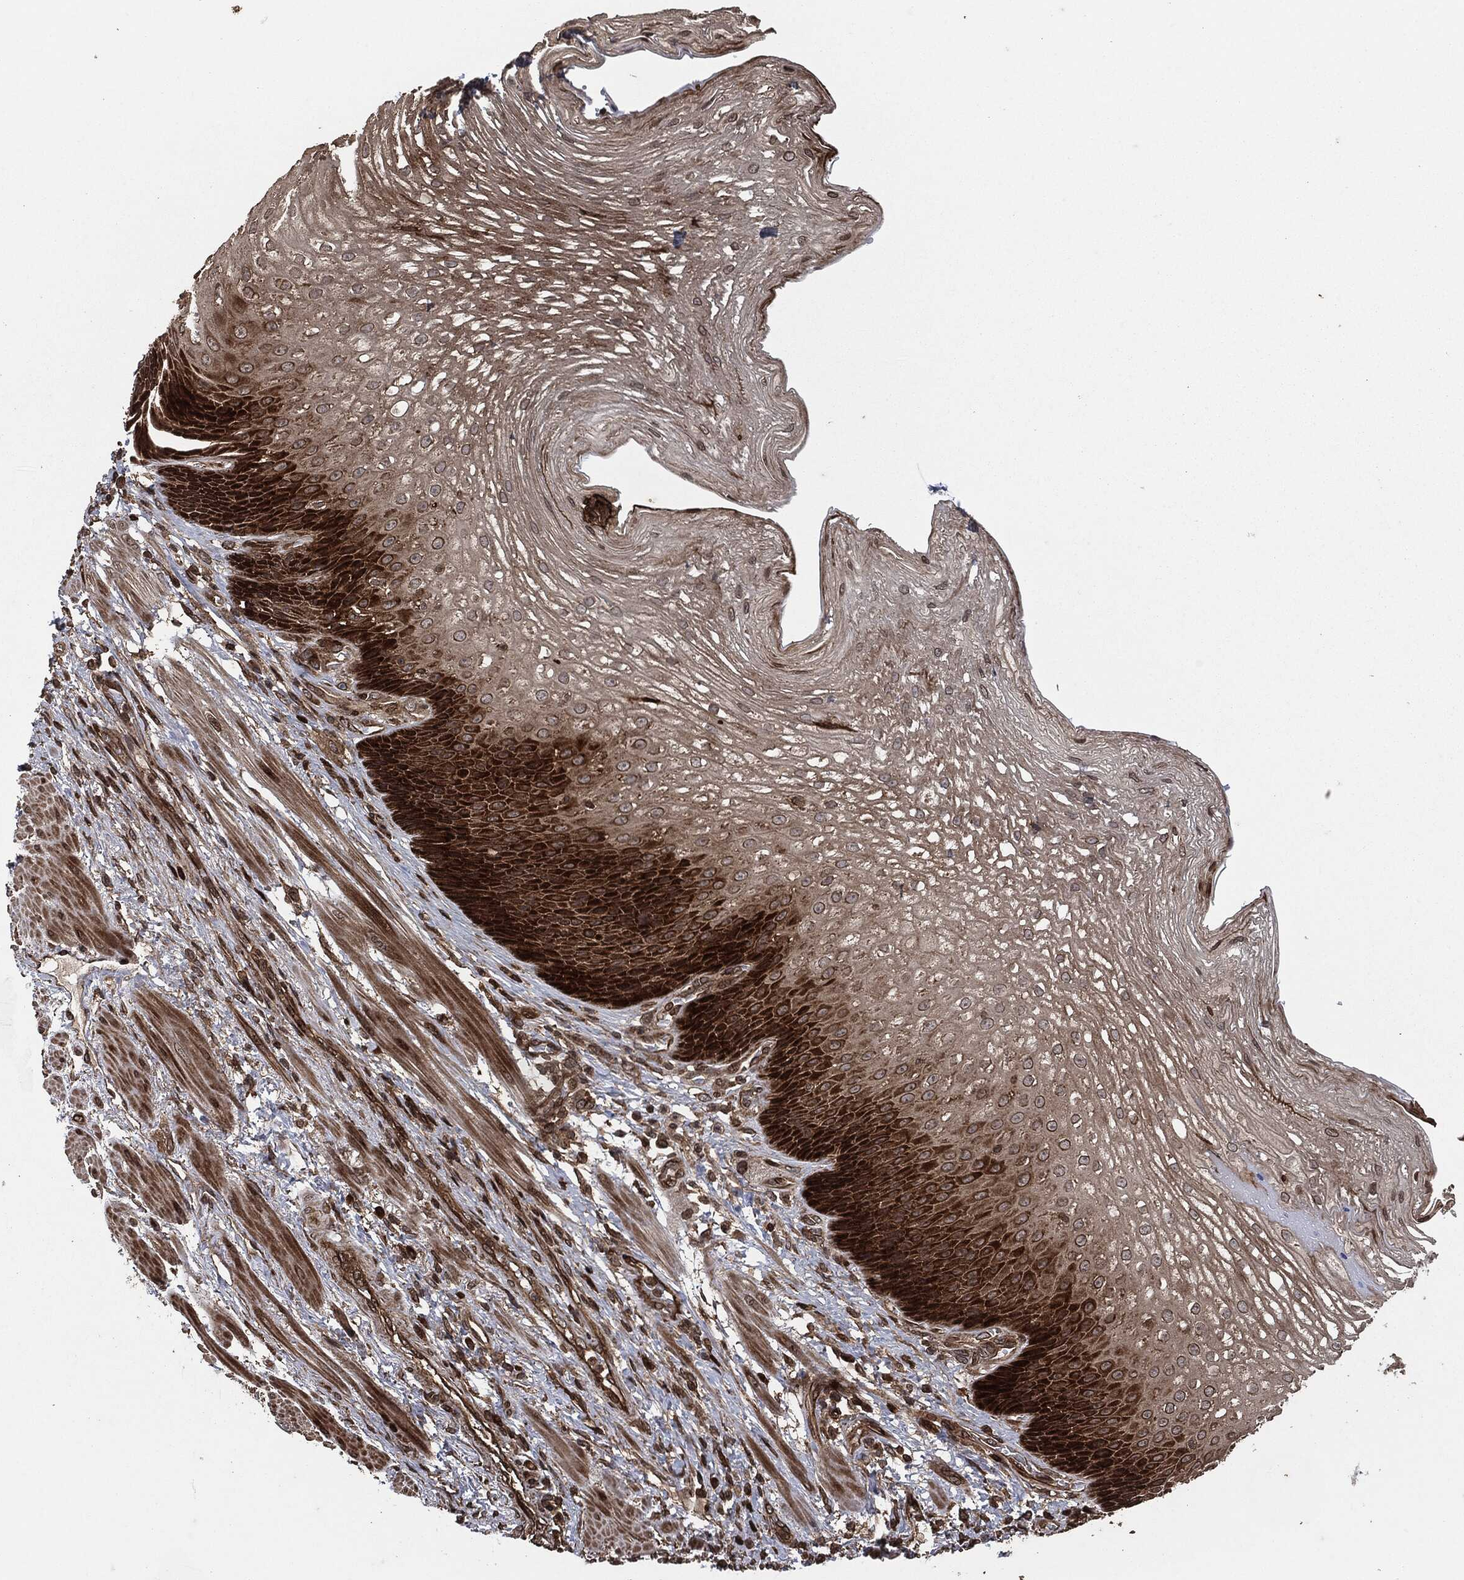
{"staining": {"intensity": "strong", "quantity": "25%-75%", "location": "cytoplasmic/membranous"}, "tissue": "esophagus", "cell_type": "Squamous epithelial cells", "image_type": "normal", "snomed": [{"axis": "morphology", "description": "Normal tissue, NOS"}, {"axis": "topography", "description": "Esophagus"}], "caption": "The histopathology image displays a brown stain indicating the presence of a protein in the cytoplasmic/membranous of squamous epithelial cells in esophagus. (DAB (3,3'-diaminobenzidine) IHC with brightfield microscopy, high magnification).", "gene": "IFIT1", "patient": {"sex": "male", "age": 63}}